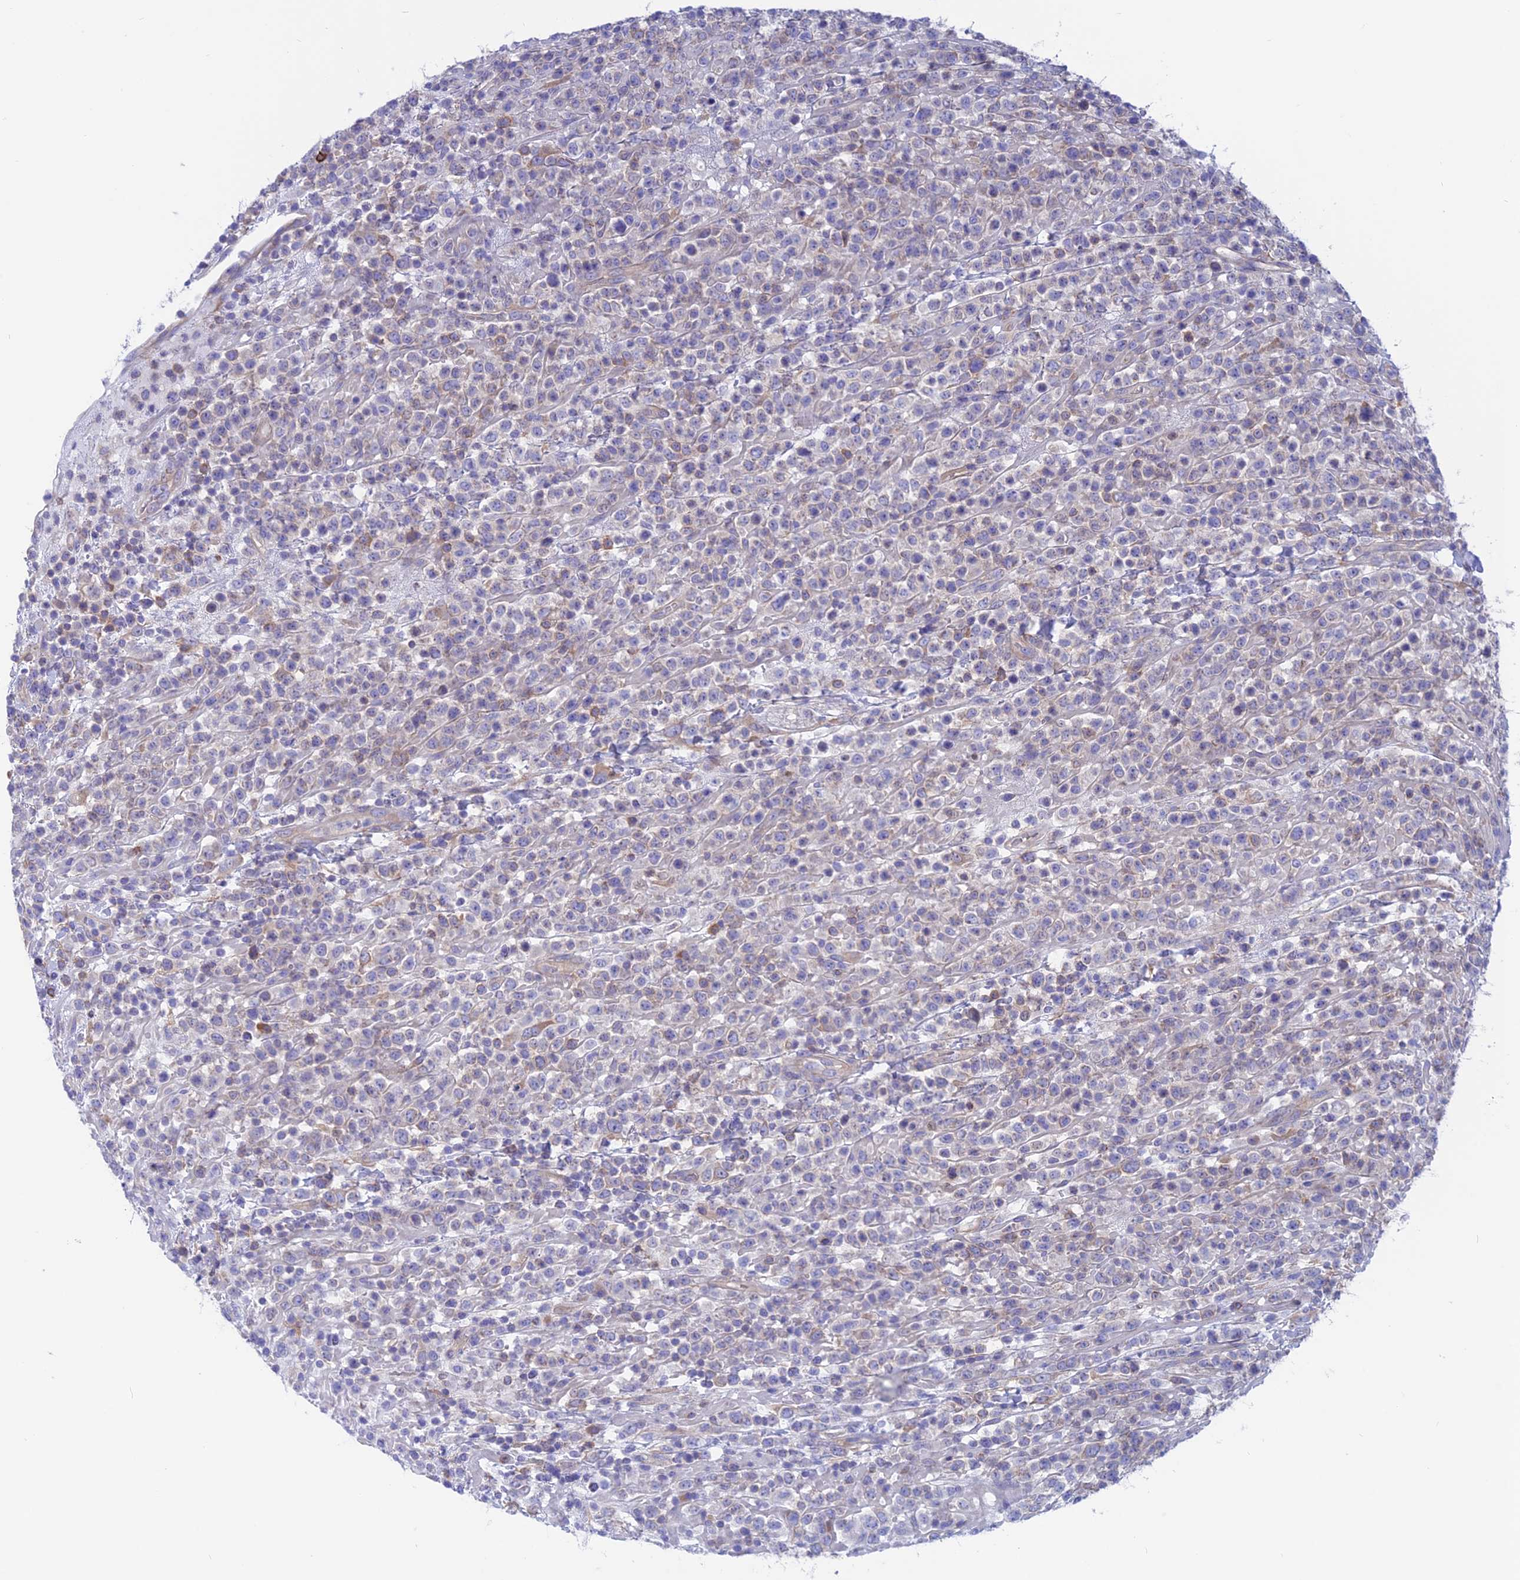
{"staining": {"intensity": "negative", "quantity": "none", "location": "none"}, "tissue": "lymphoma", "cell_type": "Tumor cells", "image_type": "cancer", "snomed": [{"axis": "morphology", "description": "Malignant lymphoma, non-Hodgkin's type, High grade"}, {"axis": "topography", "description": "Colon"}], "caption": "Micrograph shows no significant protein staining in tumor cells of lymphoma. (Brightfield microscopy of DAB (3,3'-diaminobenzidine) immunohistochemistry (IHC) at high magnification).", "gene": "LZTFL1", "patient": {"sex": "female", "age": 53}}